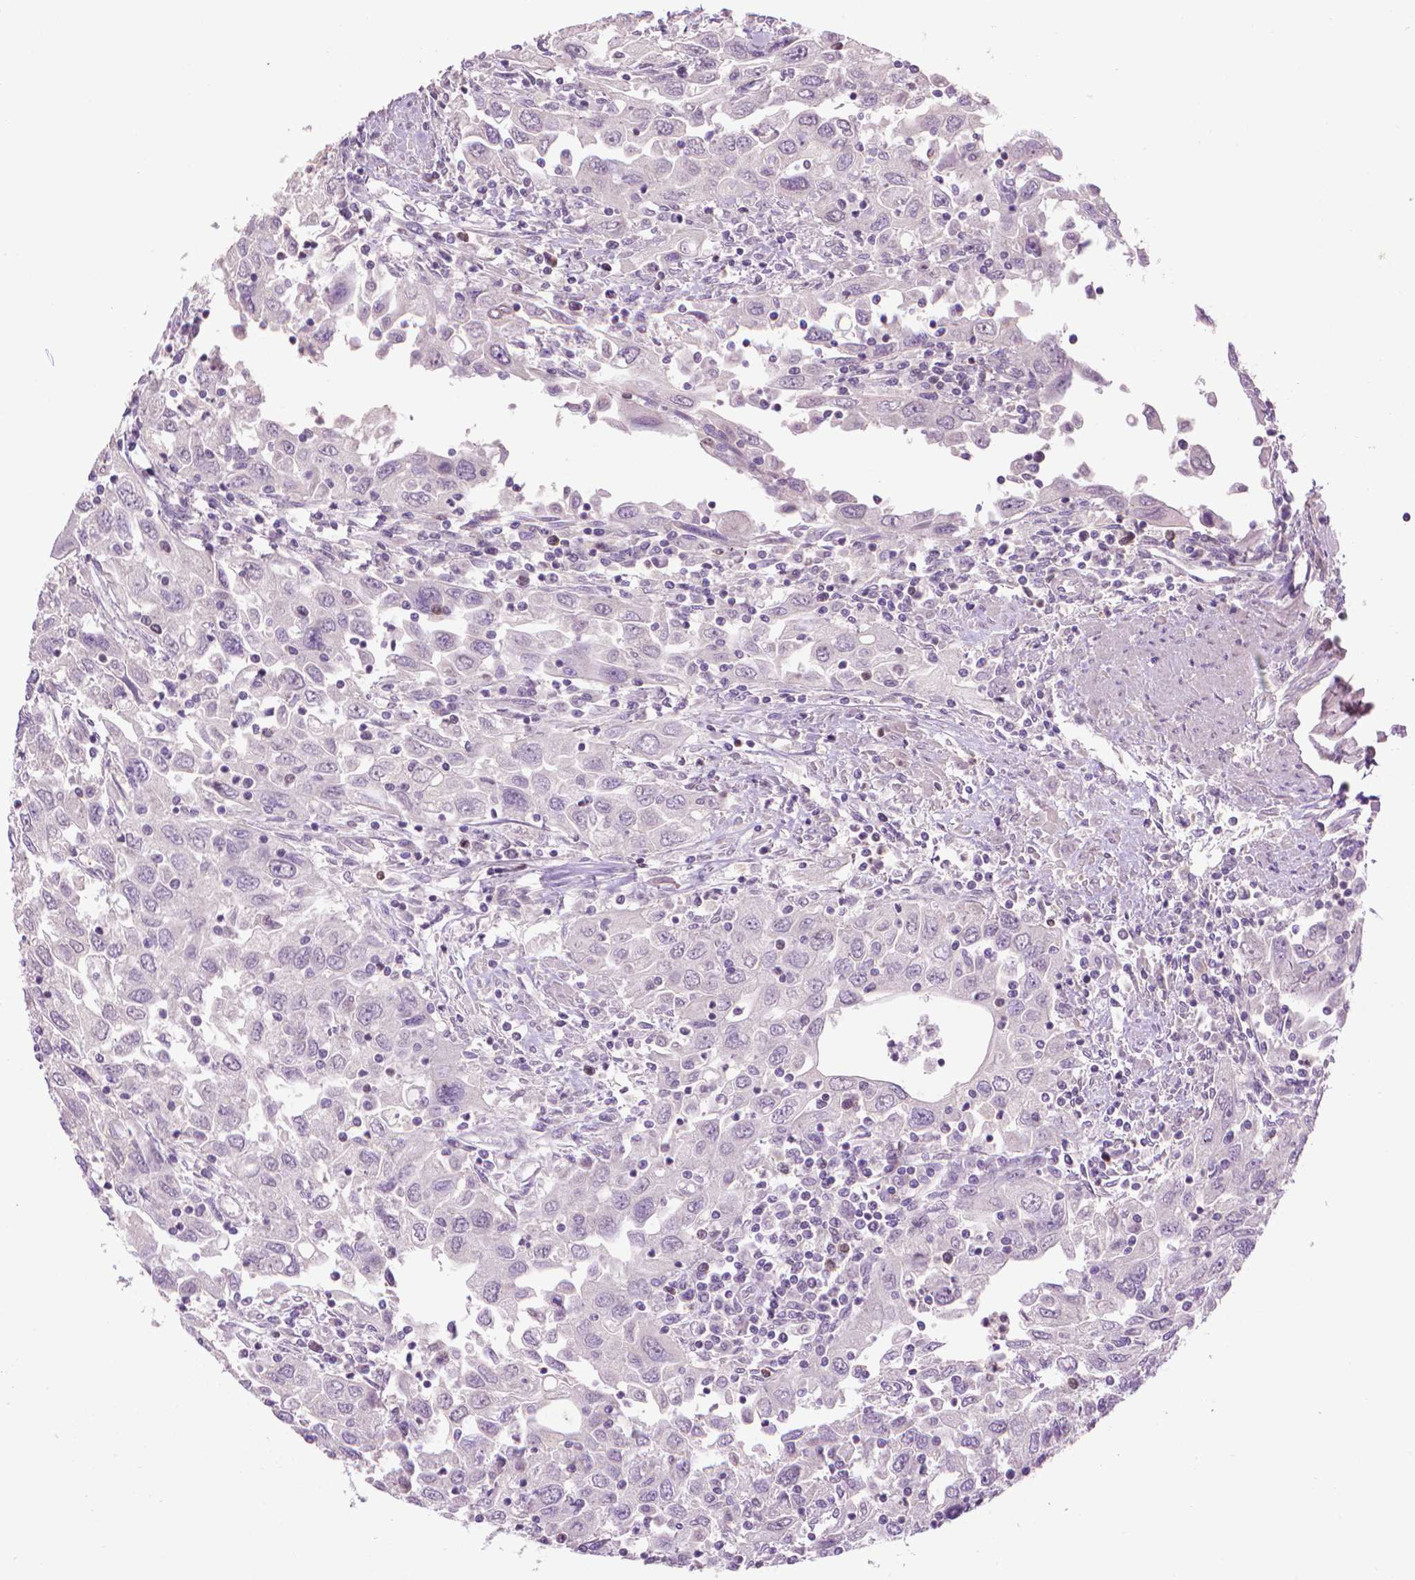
{"staining": {"intensity": "negative", "quantity": "none", "location": "none"}, "tissue": "urothelial cancer", "cell_type": "Tumor cells", "image_type": "cancer", "snomed": [{"axis": "morphology", "description": "Urothelial carcinoma, High grade"}, {"axis": "topography", "description": "Urinary bladder"}], "caption": "IHC image of human urothelial cancer stained for a protein (brown), which demonstrates no expression in tumor cells.", "gene": "CDKN2D", "patient": {"sex": "male", "age": 76}}